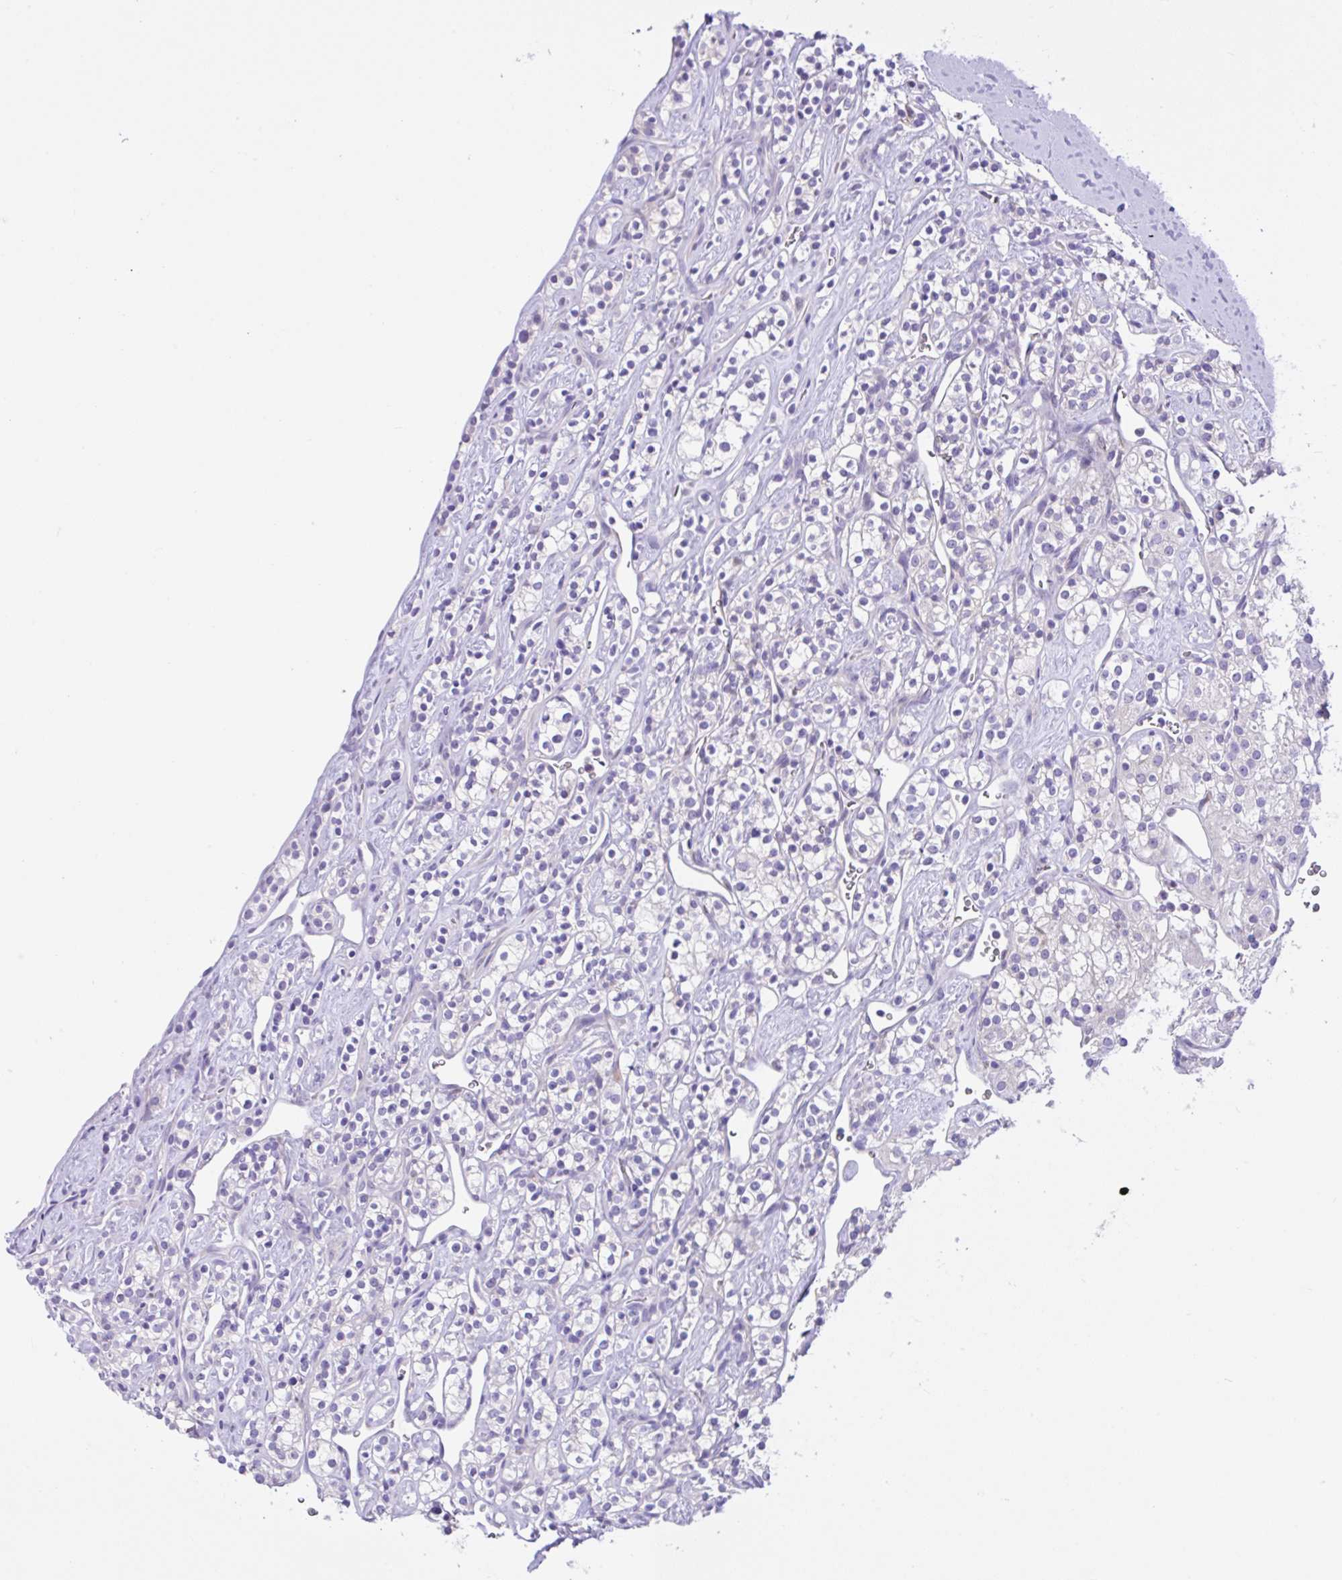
{"staining": {"intensity": "negative", "quantity": "none", "location": "none"}, "tissue": "renal cancer", "cell_type": "Tumor cells", "image_type": "cancer", "snomed": [{"axis": "morphology", "description": "Adenocarcinoma, NOS"}, {"axis": "topography", "description": "Kidney"}], "caption": "There is no significant positivity in tumor cells of renal cancer (adenocarcinoma).", "gene": "ANO4", "patient": {"sex": "male", "age": 77}}